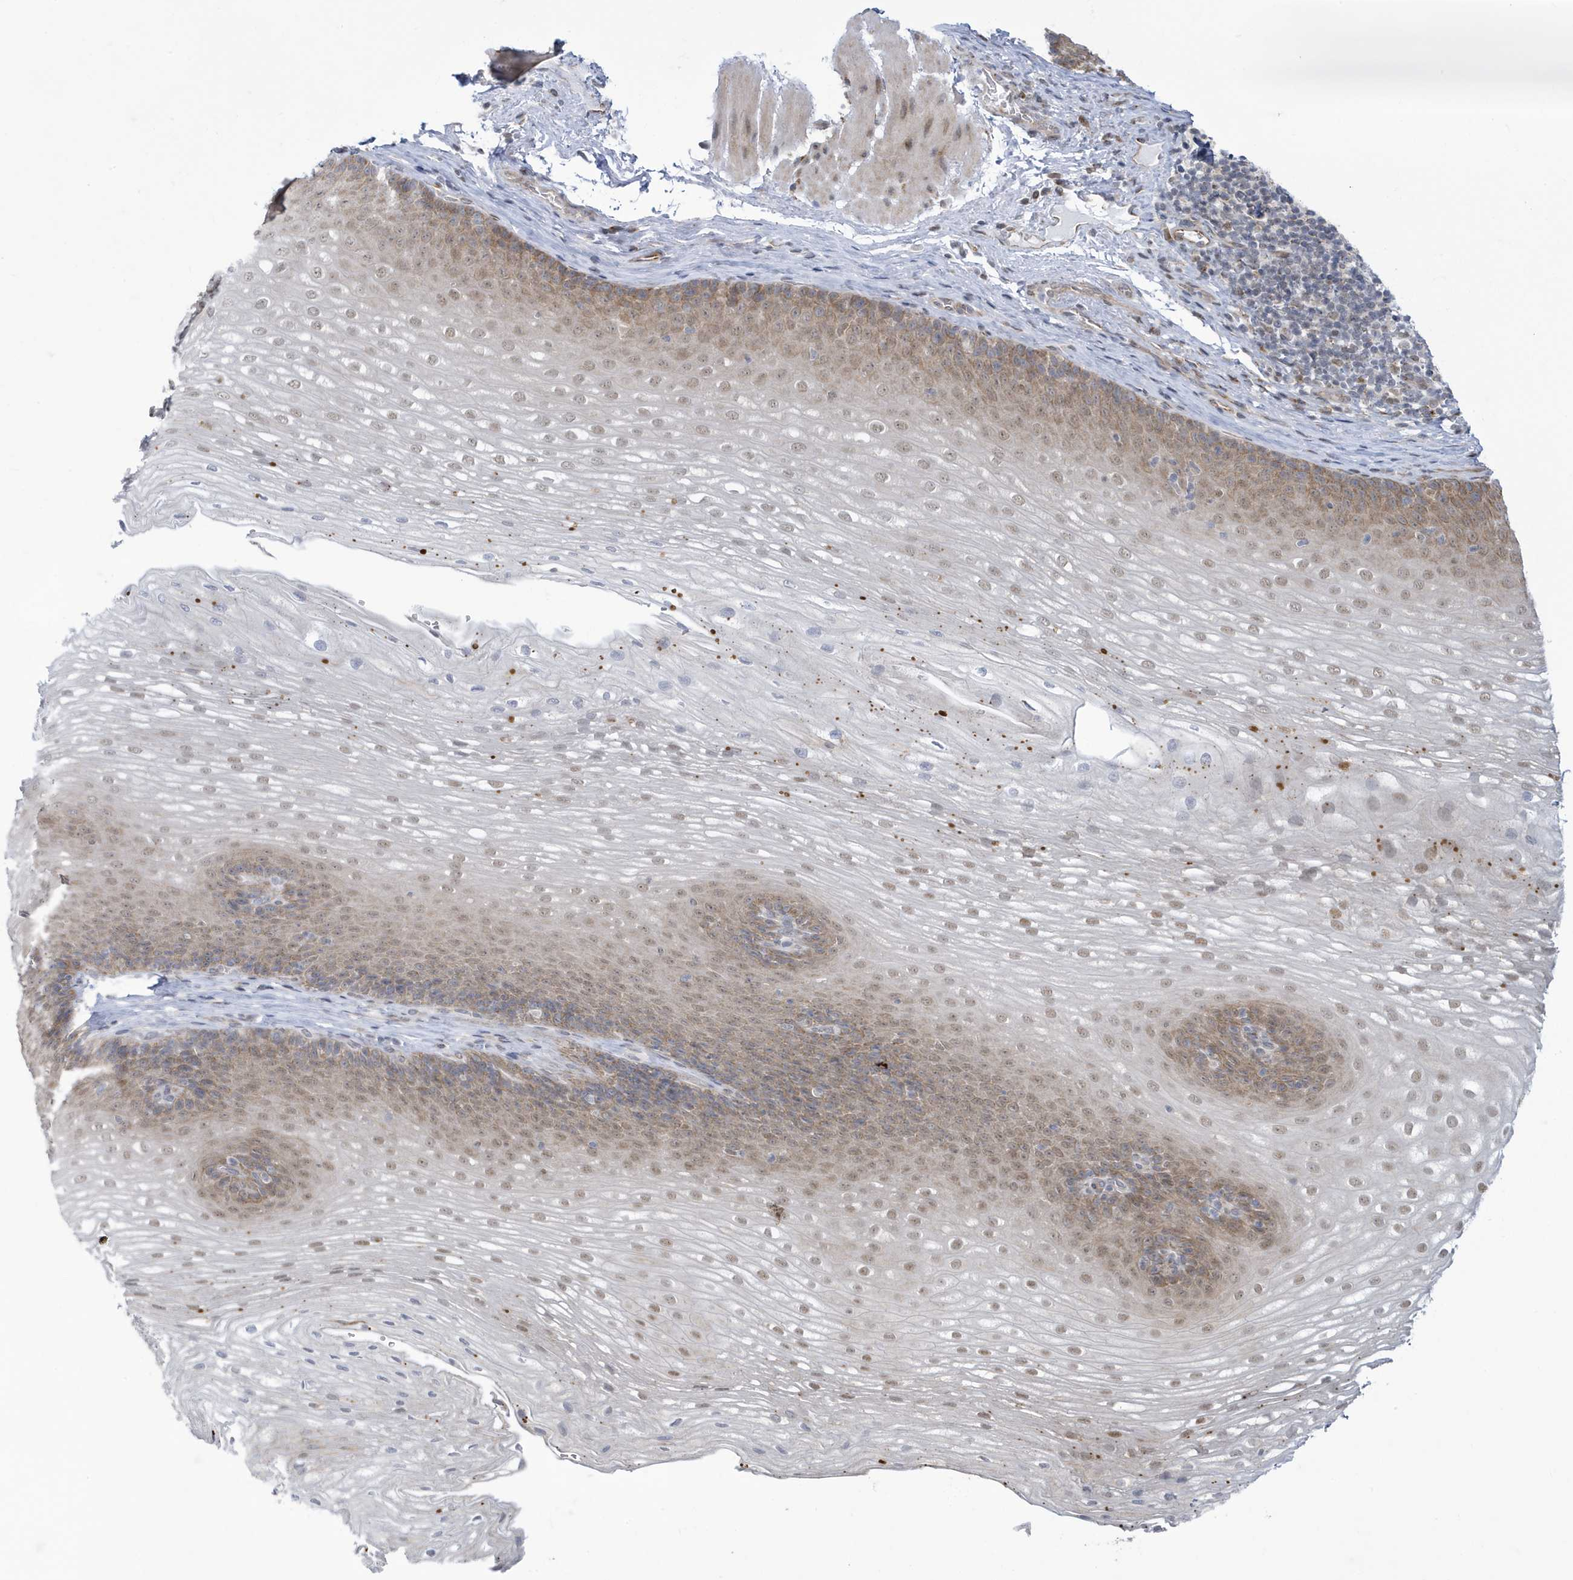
{"staining": {"intensity": "moderate", "quantity": "25%-75%", "location": "cytoplasmic/membranous,nuclear"}, "tissue": "esophagus", "cell_type": "Squamous epithelial cells", "image_type": "normal", "snomed": [{"axis": "morphology", "description": "Normal tissue, NOS"}, {"axis": "topography", "description": "Esophagus"}], "caption": "Benign esophagus reveals moderate cytoplasmic/membranous,nuclear positivity in approximately 25%-75% of squamous epithelial cells, visualized by immunohistochemistry.", "gene": "ZNF654", "patient": {"sex": "female", "age": 66}}